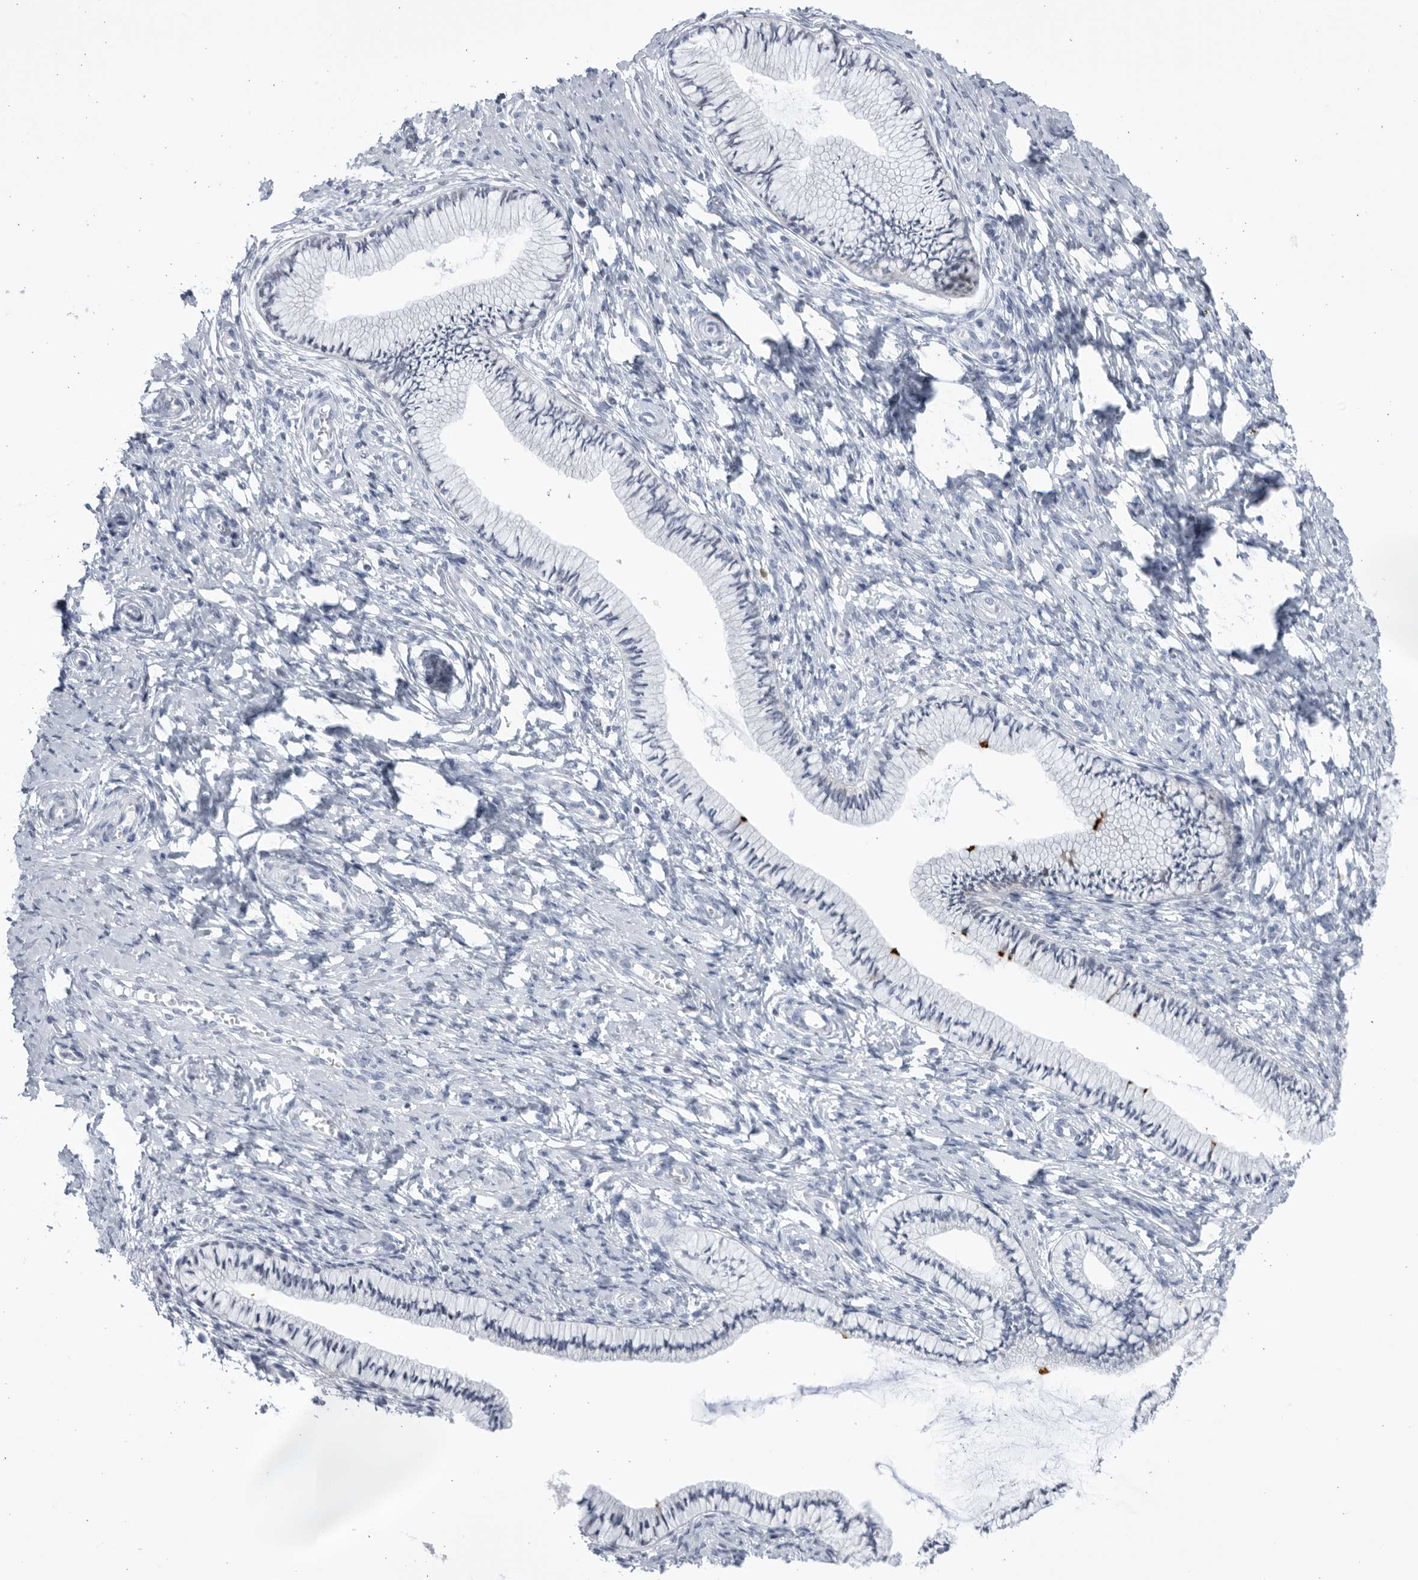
{"staining": {"intensity": "strong", "quantity": "<25%", "location": "cytoplasmic/membranous"}, "tissue": "cervix", "cell_type": "Glandular cells", "image_type": "normal", "snomed": [{"axis": "morphology", "description": "Normal tissue, NOS"}, {"axis": "topography", "description": "Cervix"}], "caption": "About <25% of glandular cells in unremarkable human cervix demonstrate strong cytoplasmic/membranous protein staining as visualized by brown immunohistochemical staining.", "gene": "CCDC181", "patient": {"sex": "female", "age": 36}}